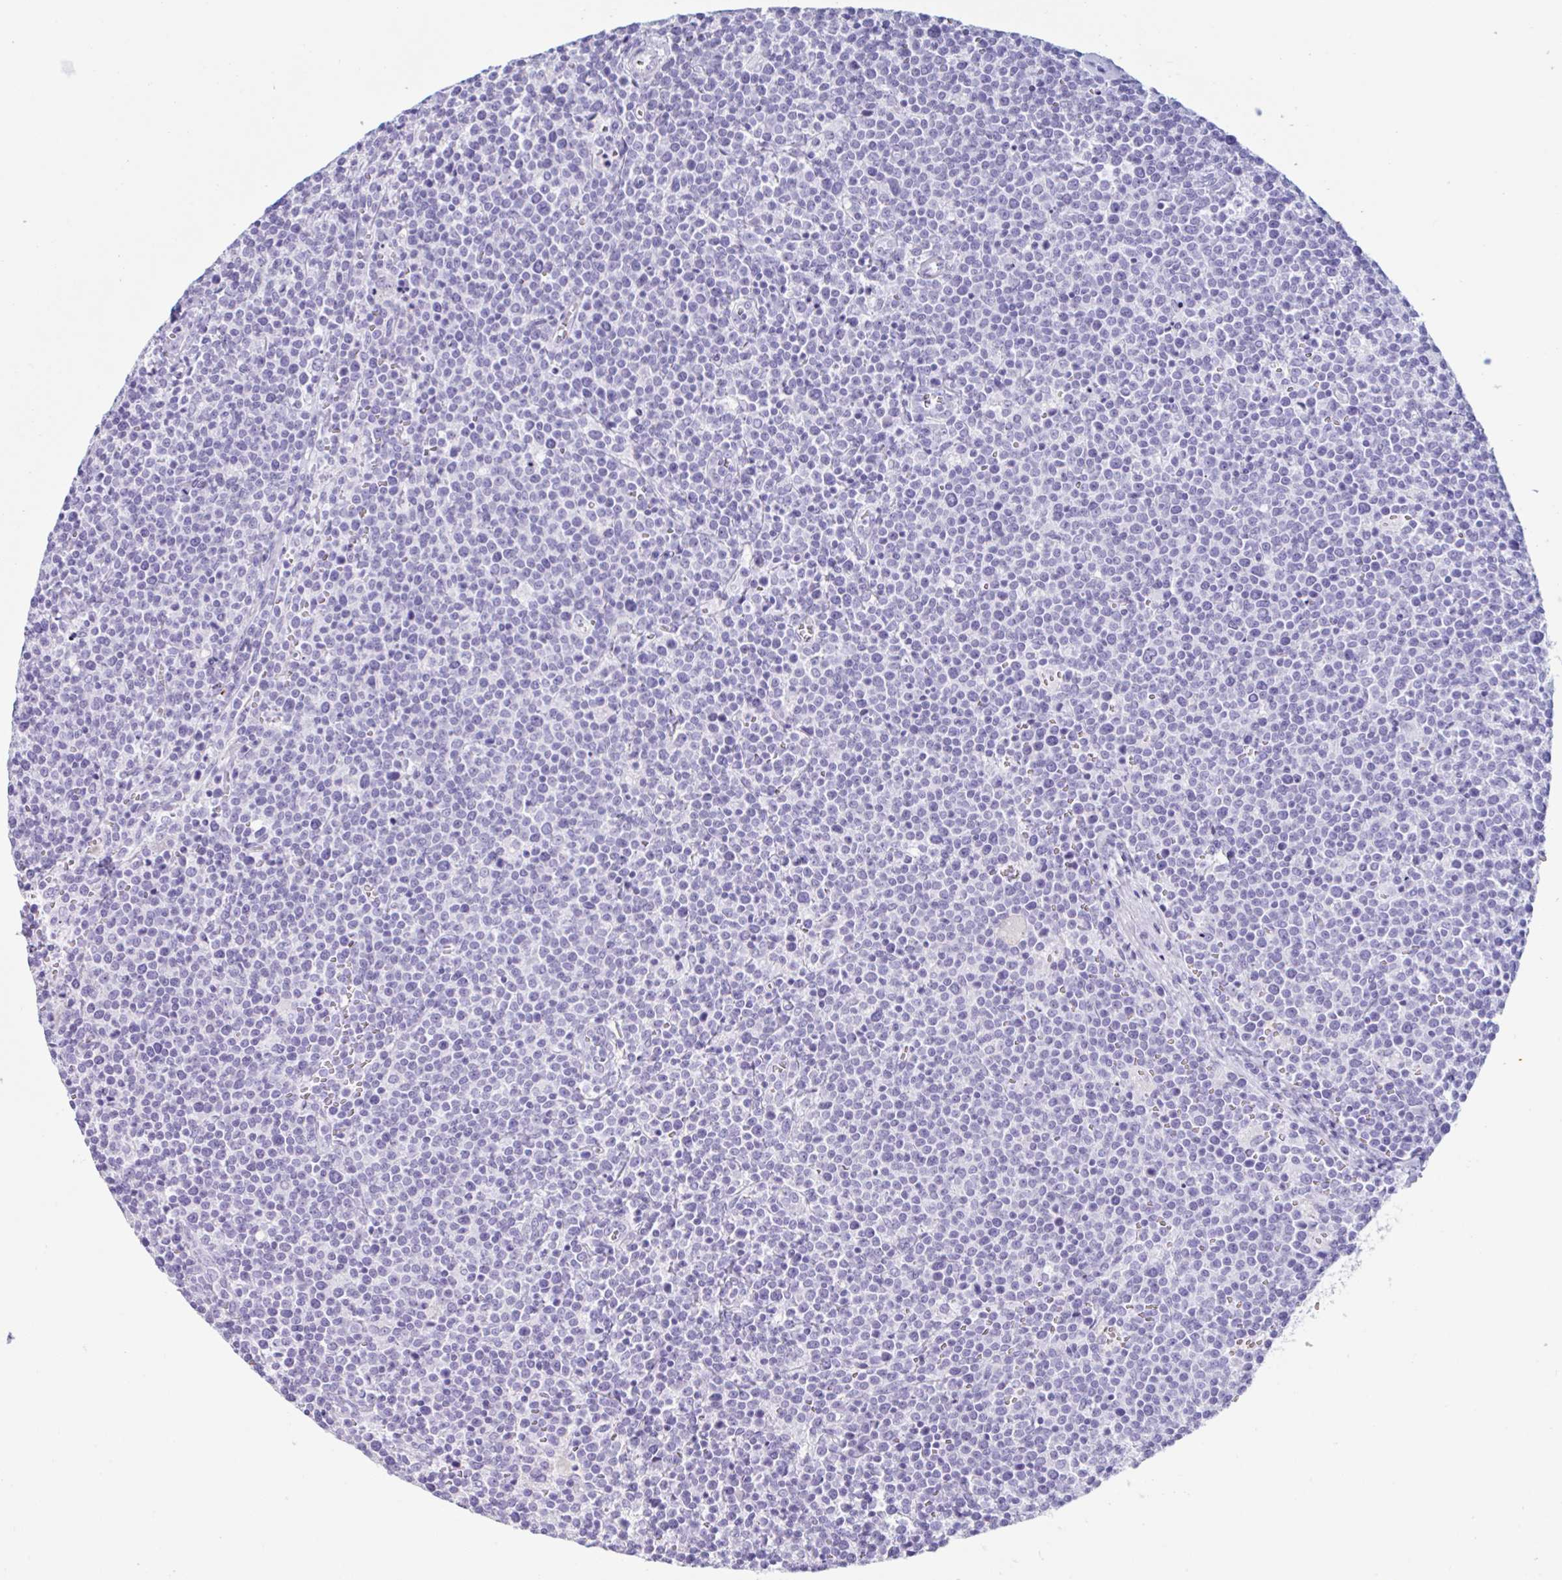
{"staining": {"intensity": "negative", "quantity": "none", "location": "none"}, "tissue": "lymphoma", "cell_type": "Tumor cells", "image_type": "cancer", "snomed": [{"axis": "morphology", "description": "Malignant lymphoma, non-Hodgkin's type, High grade"}, {"axis": "topography", "description": "Lymph node"}], "caption": "Immunohistochemistry image of neoplastic tissue: lymphoma stained with DAB (3,3'-diaminobenzidine) exhibits no significant protein positivity in tumor cells. (Brightfield microscopy of DAB (3,3'-diaminobenzidine) IHC at high magnification).", "gene": "MRGPRG", "patient": {"sex": "male", "age": 61}}